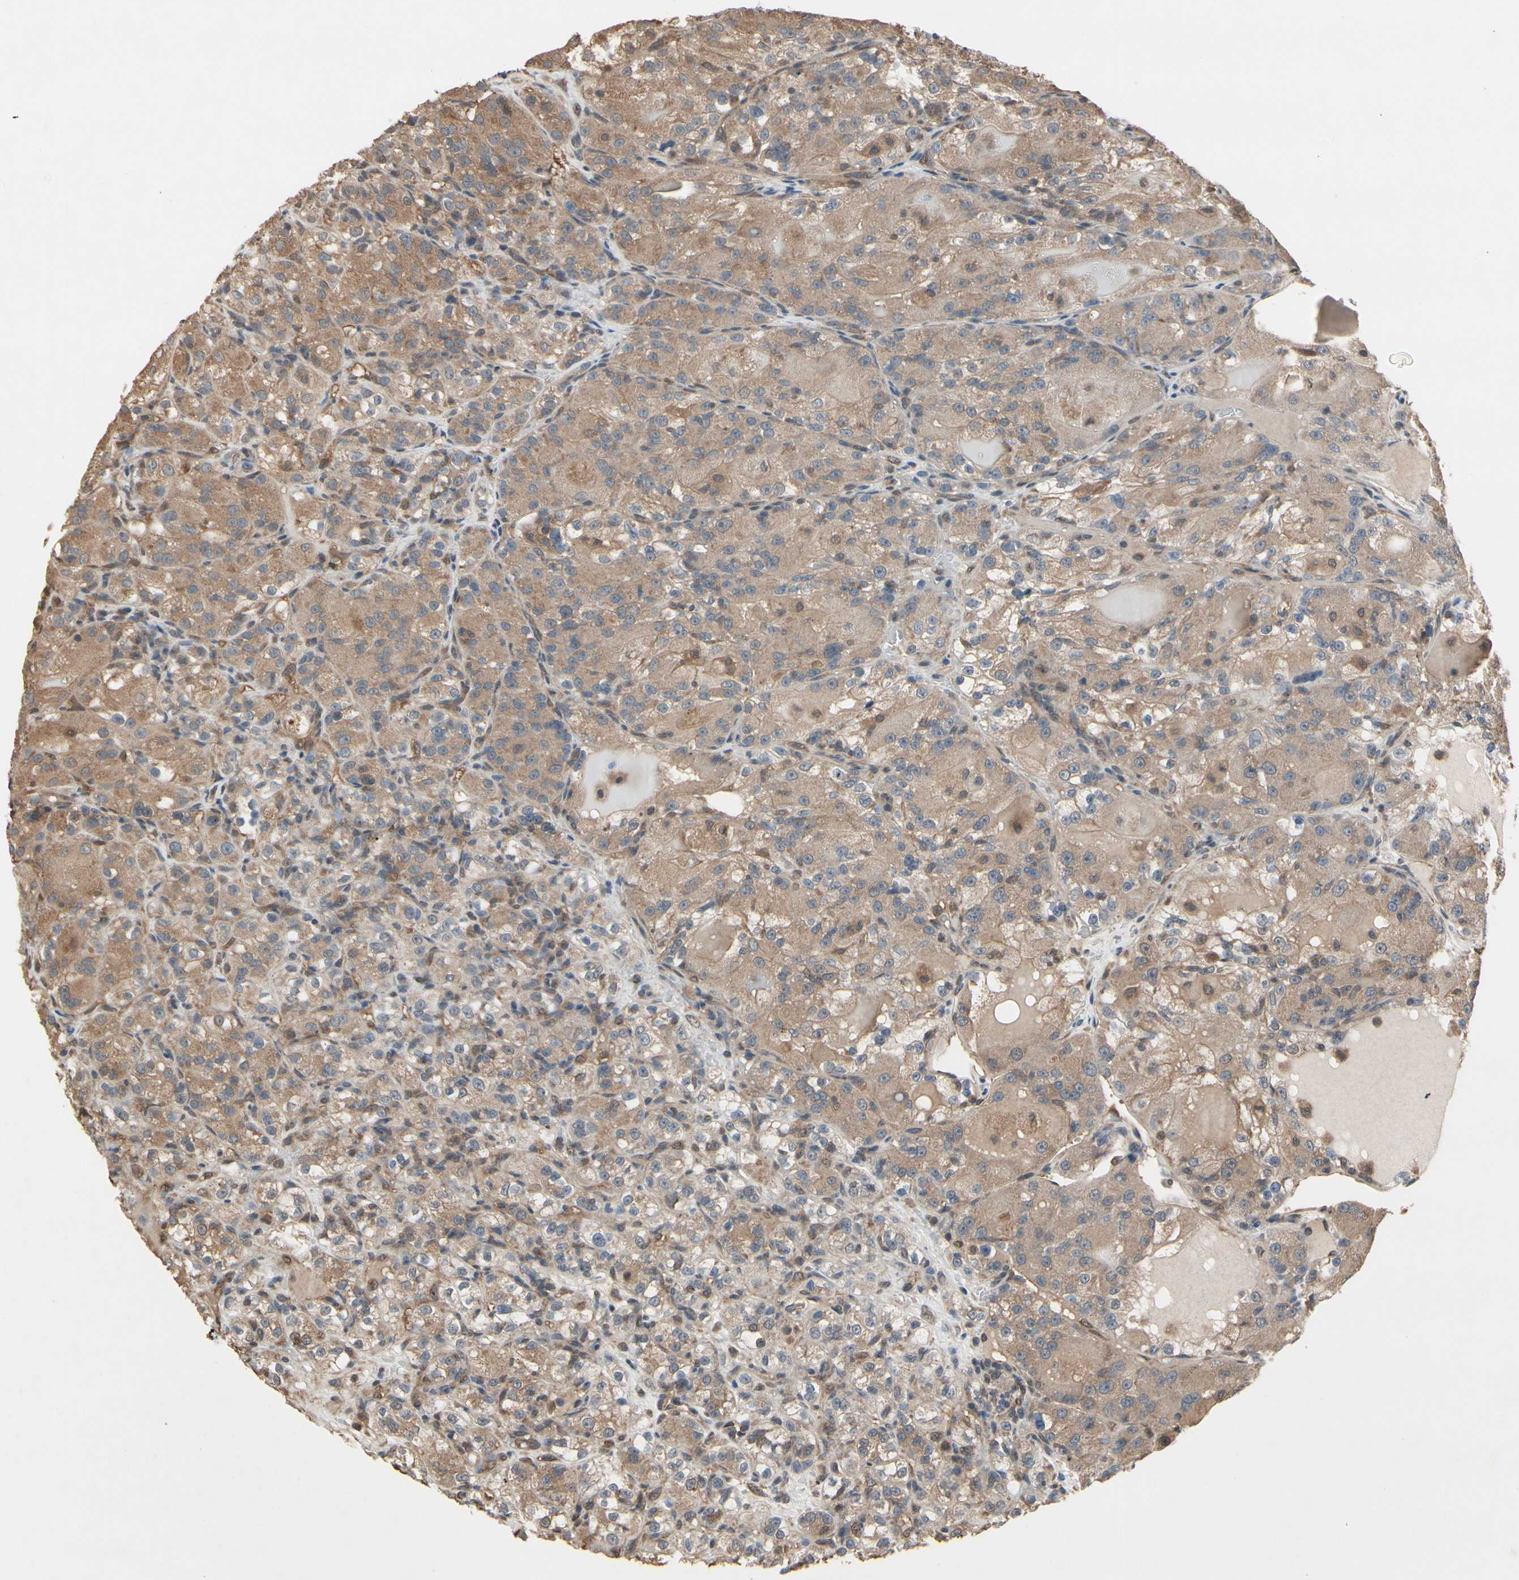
{"staining": {"intensity": "moderate", "quantity": ">75%", "location": "cytoplasmic/membranous"}, "tissue": "renal cancer", "cell_type": "Tumor cells", "image_type": "cancer", "snomed": [{"axis": "morphology", "description": "Normal tissue, NOS"}, {"axis": "morphology", "description": "Adenocarcinoma, NOS"}, {"axis": "topography", "description": "Kidney"}], "caption": "Human adenocarcinoma (renal) stained with a protein marker exhibits moderate staining in tumor cells.", "gene": "PNPLA7", "patient": {"sex": "male", "age": 61}}